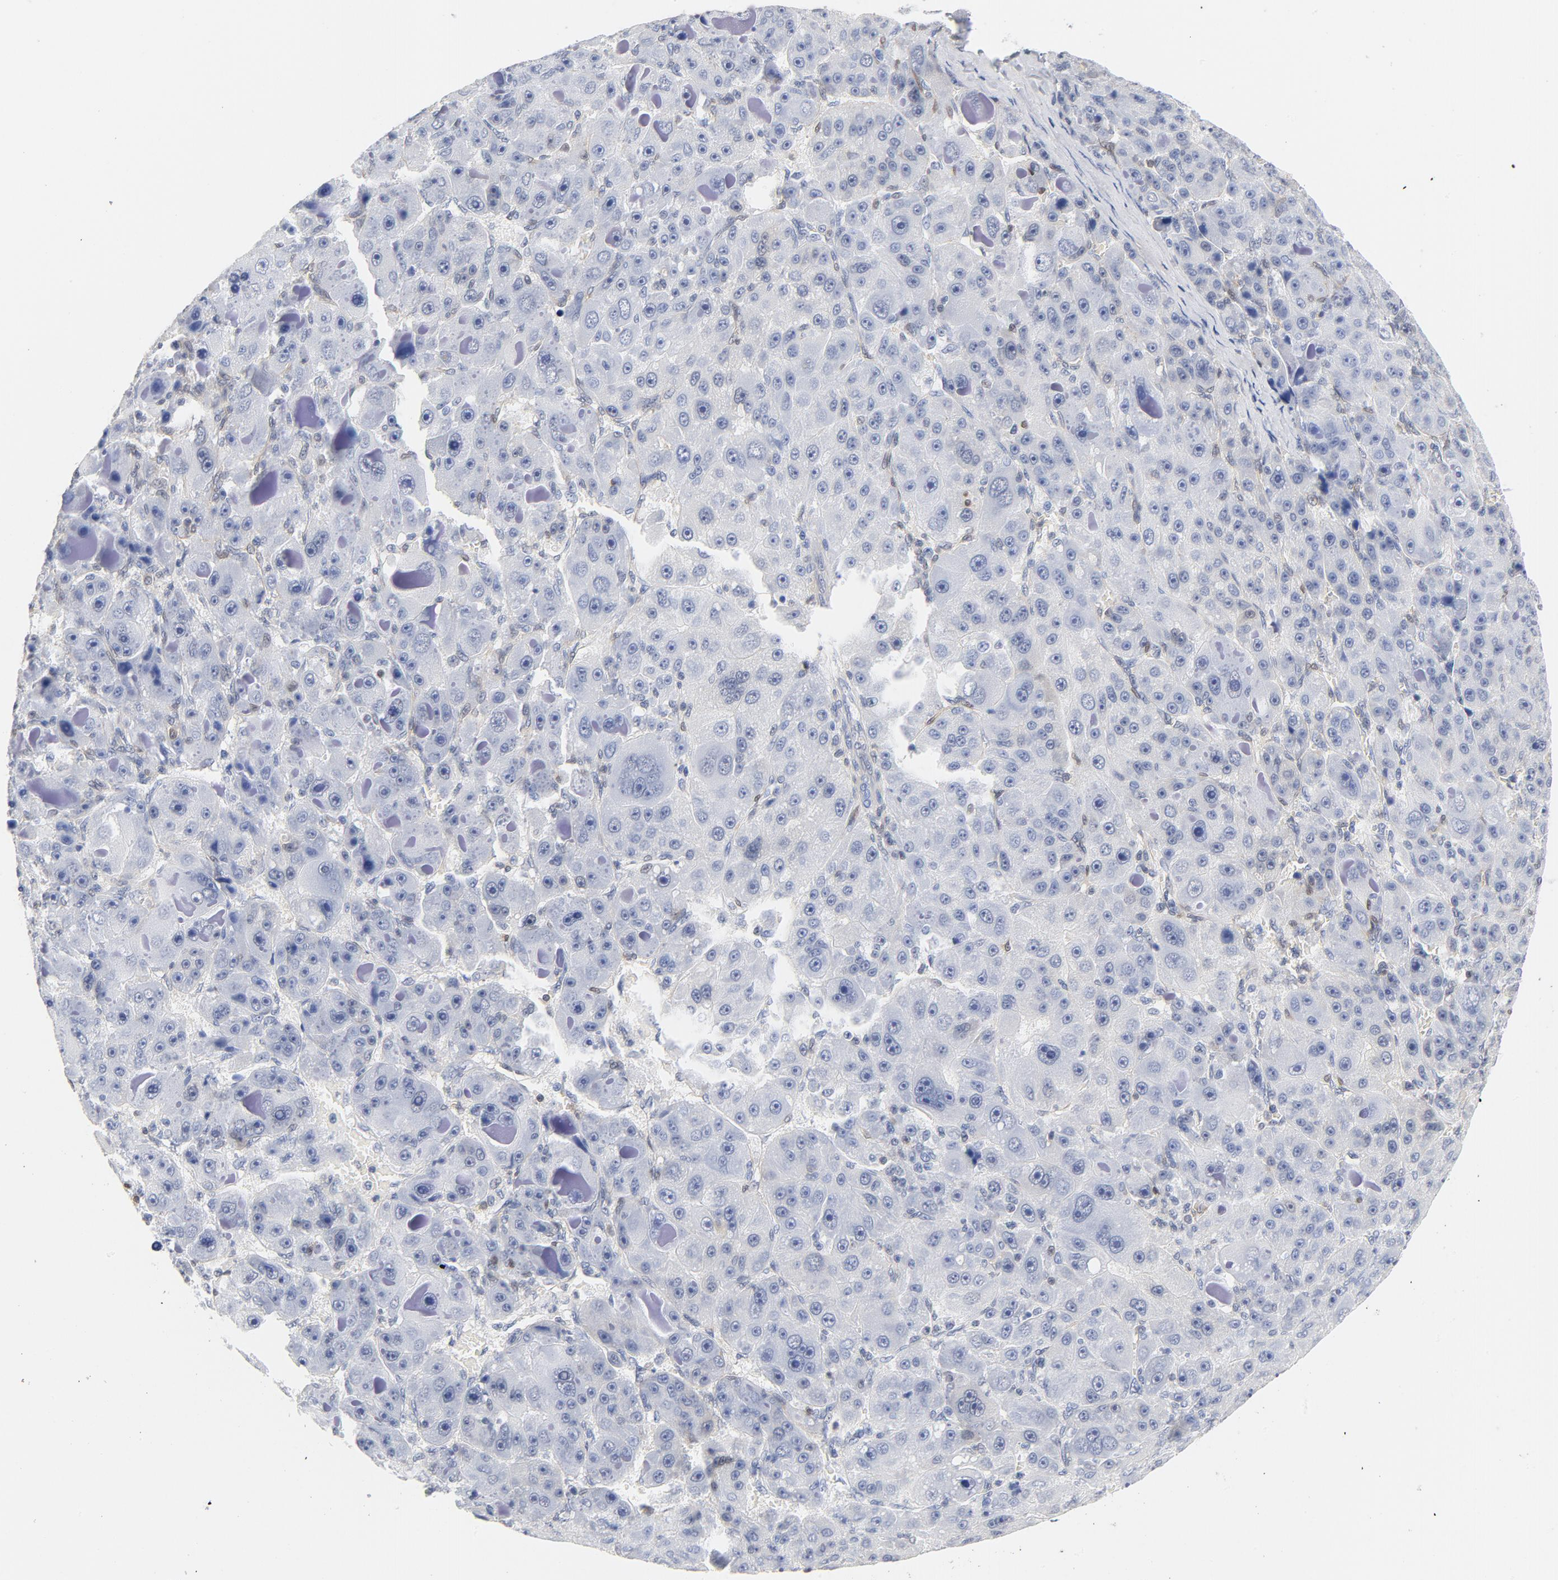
{"staining": {"intensity": "negative", "quantity": "none", "location": "none"}, "tissue": "liver cancer", "cell_type": "Tumor cells", "image_type": "cancer", "snomed": [{"axis": "morphology", "description": "Carcinoma, Hepatocellular, NOS"}, {"axis": "topography", "description": "Liver"}], "caption": "DAB immunohistochemical staining of human liver cancer (hepatocellular carcinoma) reveals no significant staining in tumor cells.", "gene": "CDKN1B", "patient": {"sex": "male", "age": 76}}